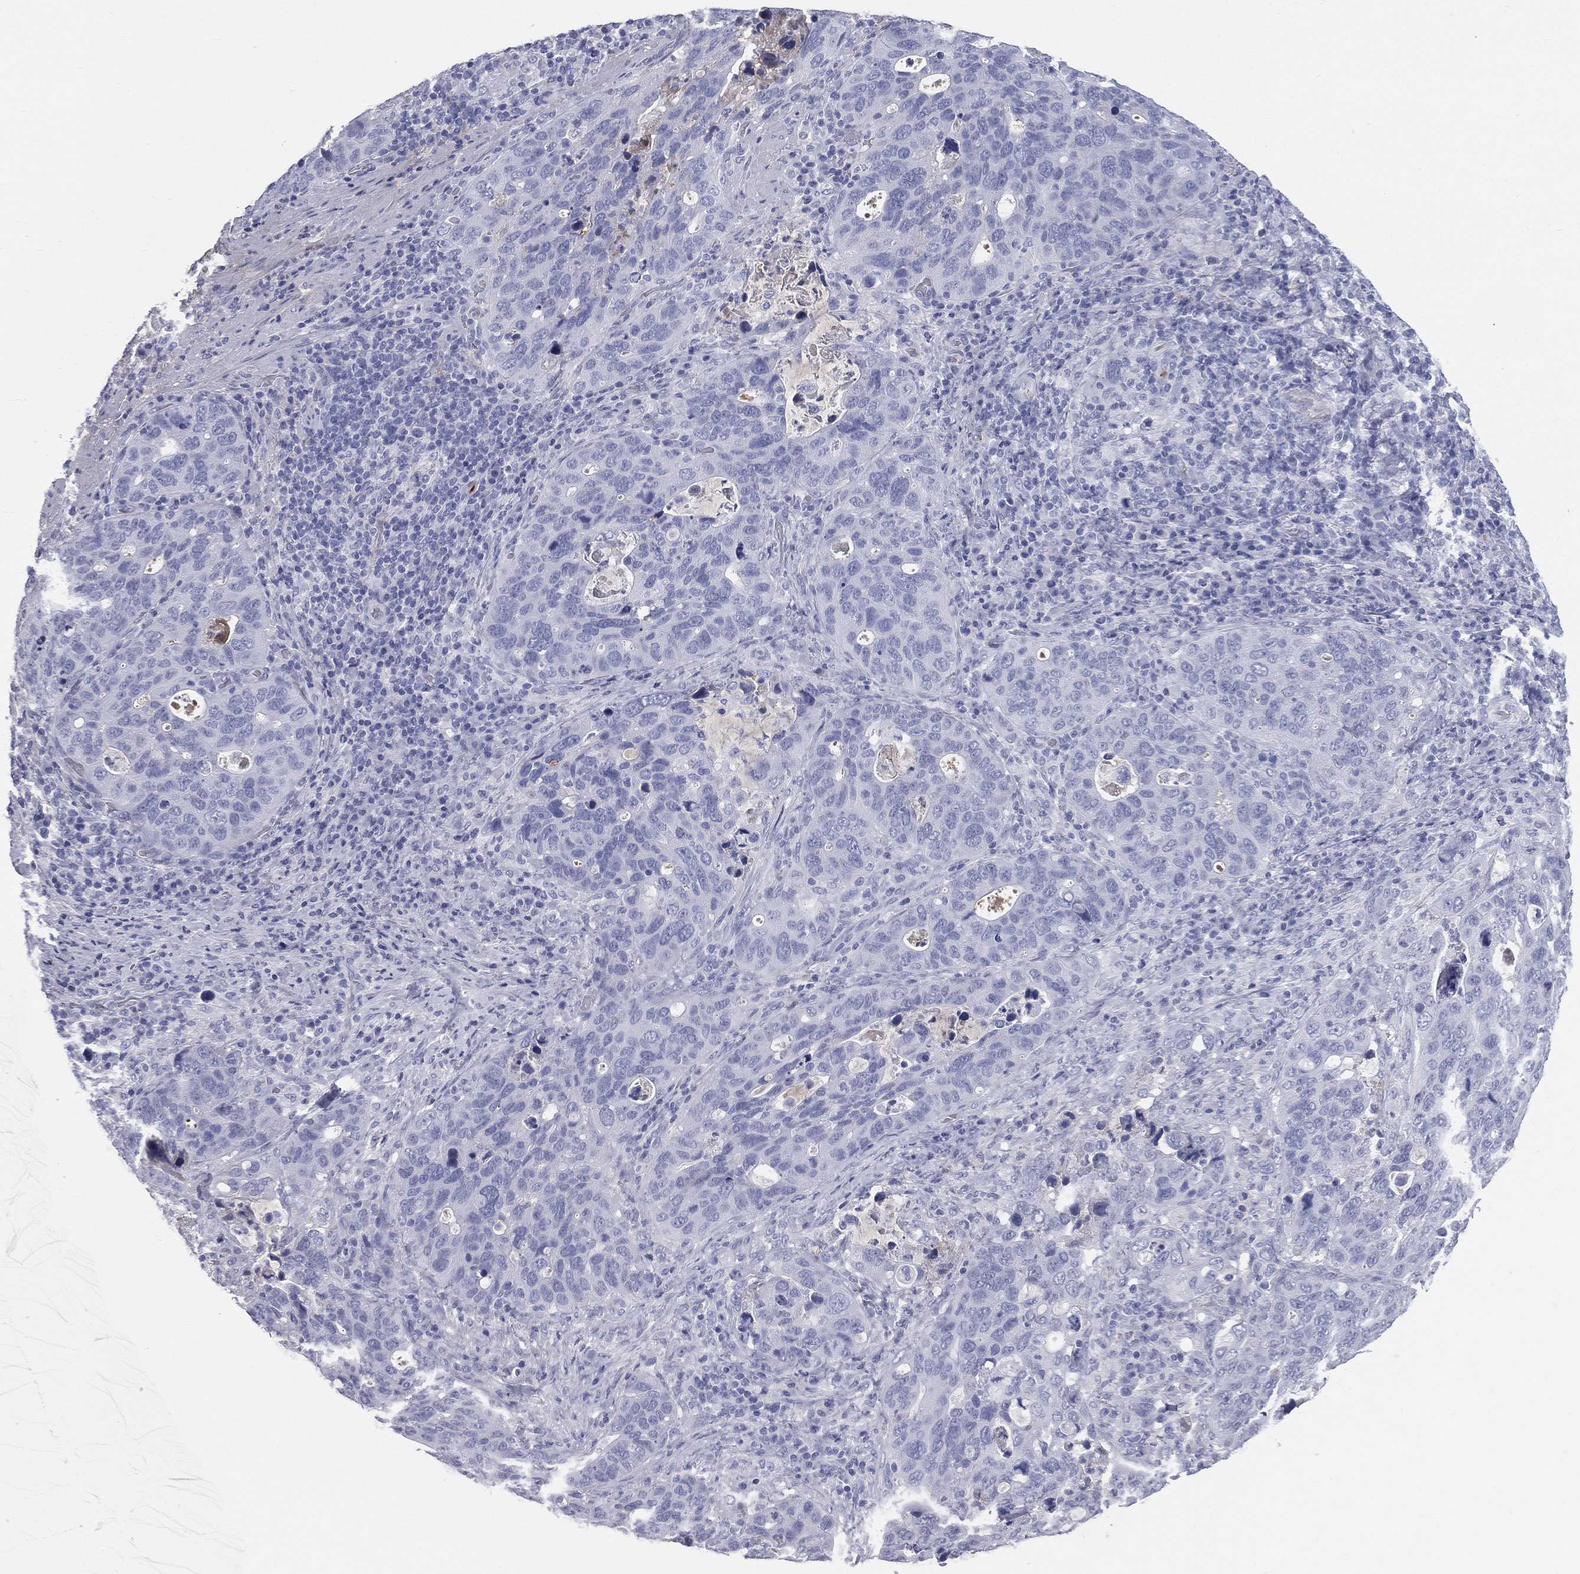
{"staining": {"intensity": "negative", "quantity": "none", "location": "none"}, "tissue": "stomach cancer", "cell_type": "Tumor cells", "image_type": "cancer", "snomed": [{"axis": "morphology", "description": "Adenocarcinoma, NOS"}, {"axis": "topography", "description": "Stomach"}], "caption": "Histopathology image shows no significant protein expression in tumor cells of stomach cancer (adenocarcinoma). (Stains: DAB (3,3'-diaminobenzidine) IHC with hematoxylin counter stain, Microscopy: brightfield microscopy at high magnification).", "gene": "HP", "patient": {"sex": "male", "age": 54}}